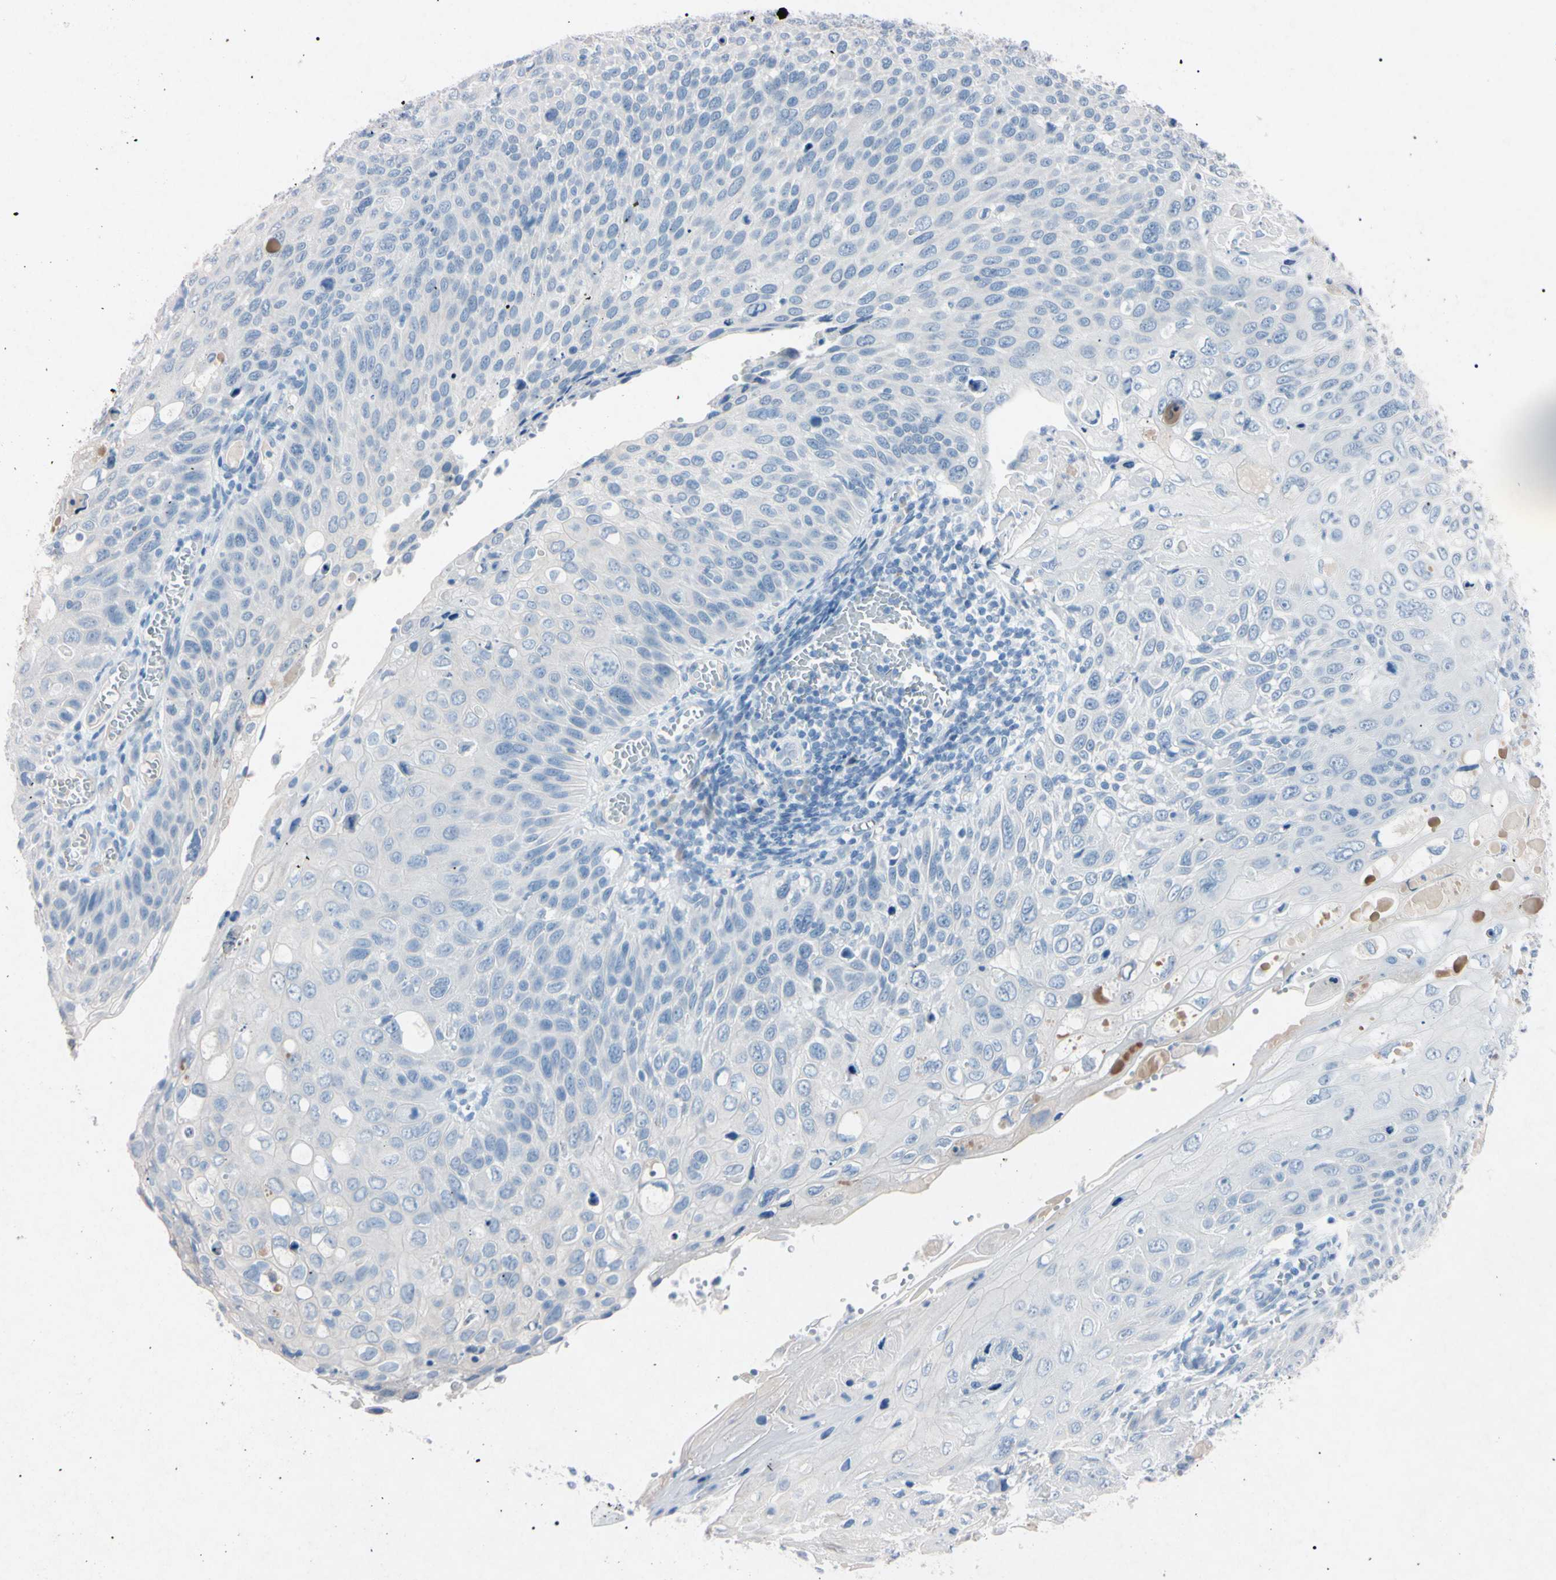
{"staining": {"intensity": "negative", "quantity": "none", "location": "none"}, "tissue": "cervical cancer", "cell_type": "Tumor cells", "image_type": "cancer", "snomed": [{"axis": "morphology", "description": "Squamous cell carcinoma, NOS"}, {"axis": "topography", "description": "Cervix"}], "caption": "Immunohistochemical staining of human cervical cancer (squamous cell carcinoma) exhibits no significant expression in tumor cells.", "gene": "ELN", "patient": {"sex": "female", "age": 70}}